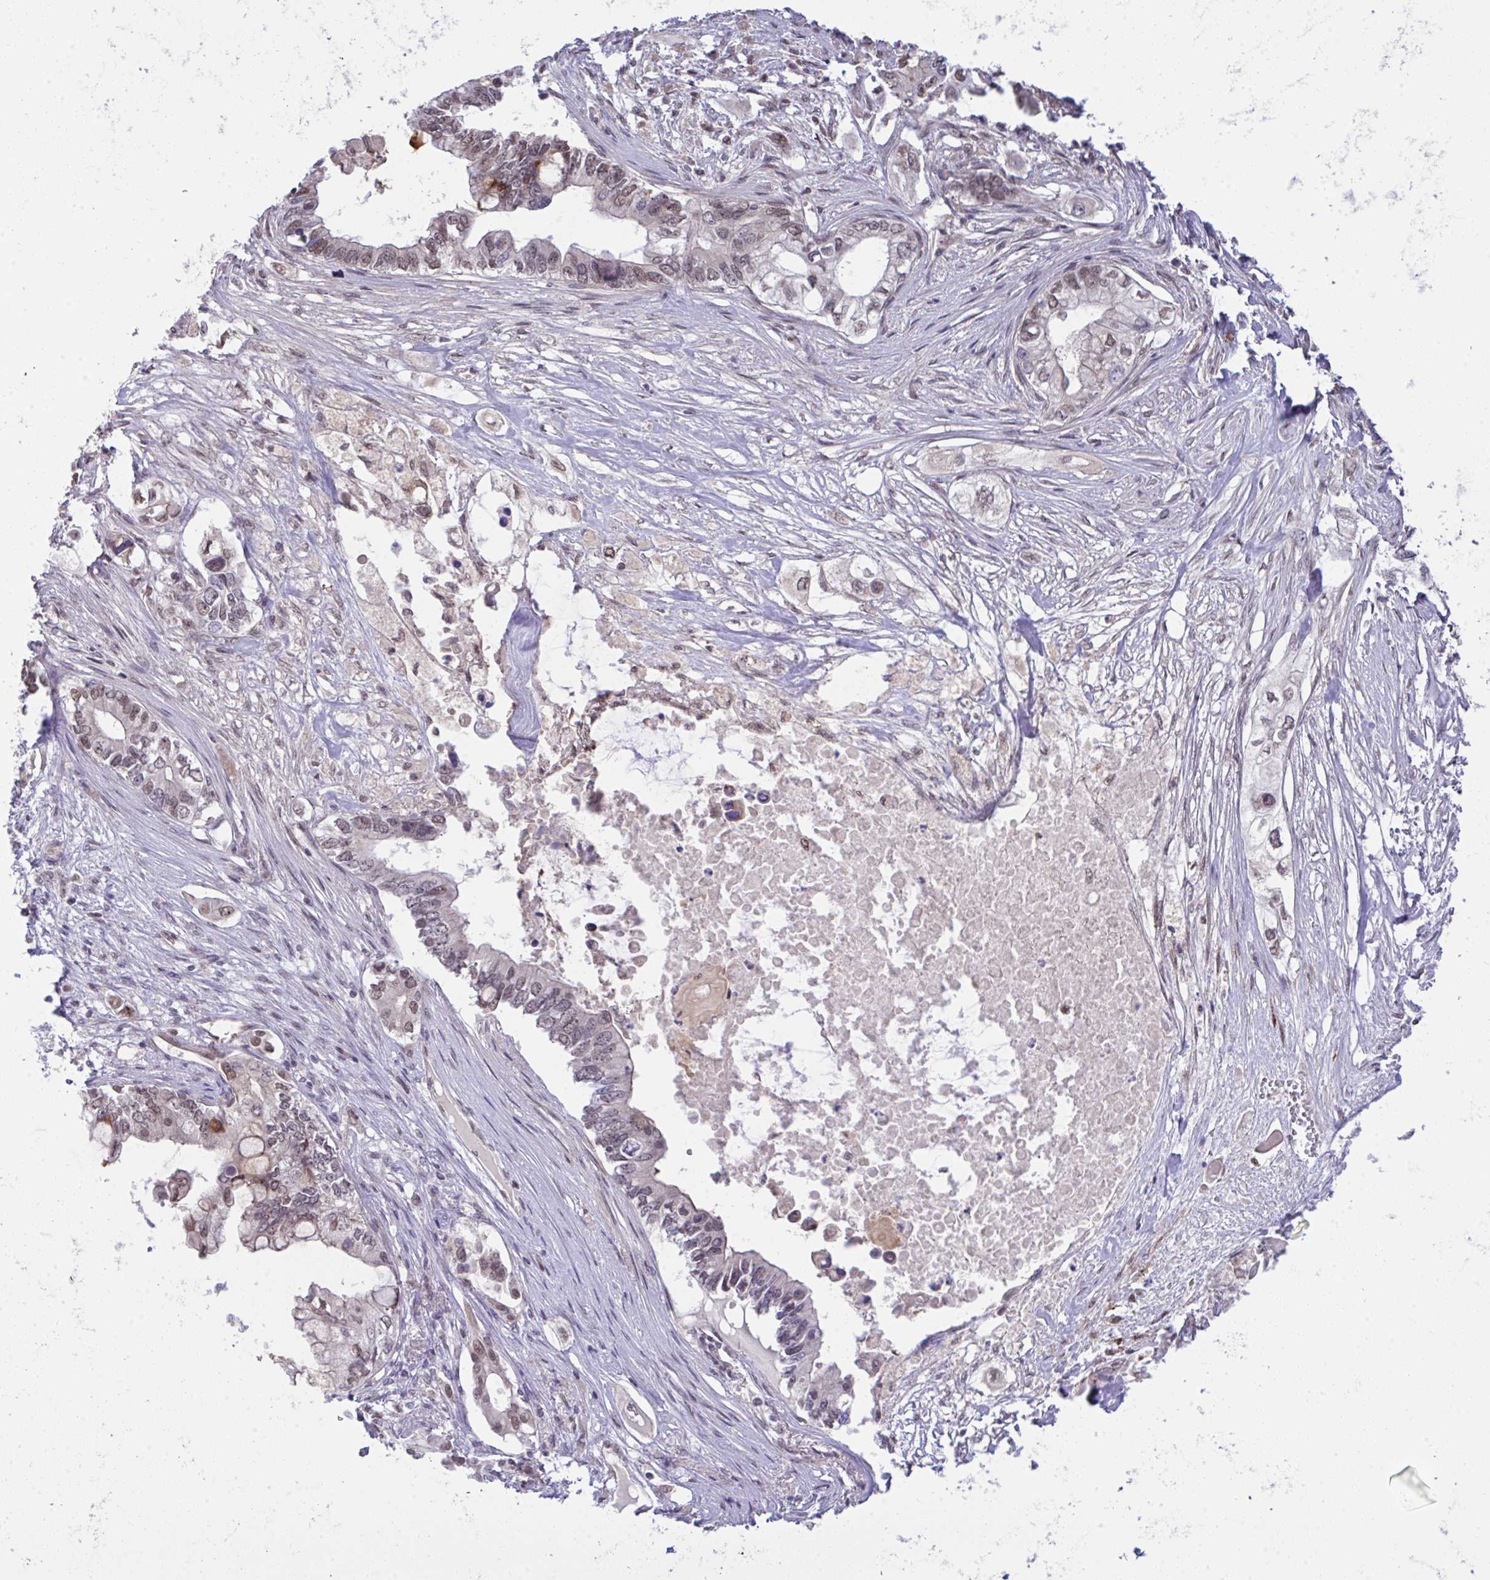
{"staining": {"intensity": "moderate", "quantity": "<25%", "location": "nuclear"}, "tissue": "pancreatic cancer", "cell_type": "Tumor cells", "image_type": "cancer", "snomed": [{"axis": "morphology", "description": "Adenocarcinoma, NOS"}, {"axis": "topography", "description": "Pancreas"}], "caption": "A histopathology image of pancreatic adenocarcinoma stained for a protein demonstrates moderate nuclear brown staining in tumor cells. The protein is stained brown, and the nuclei are stained in blue (DAB (3,3'-diaminobenzidine) IHC with brightfield microscopy, high magnification).", "gene": "C9orf64", "patient": {"sex": "female", "age": 63}}